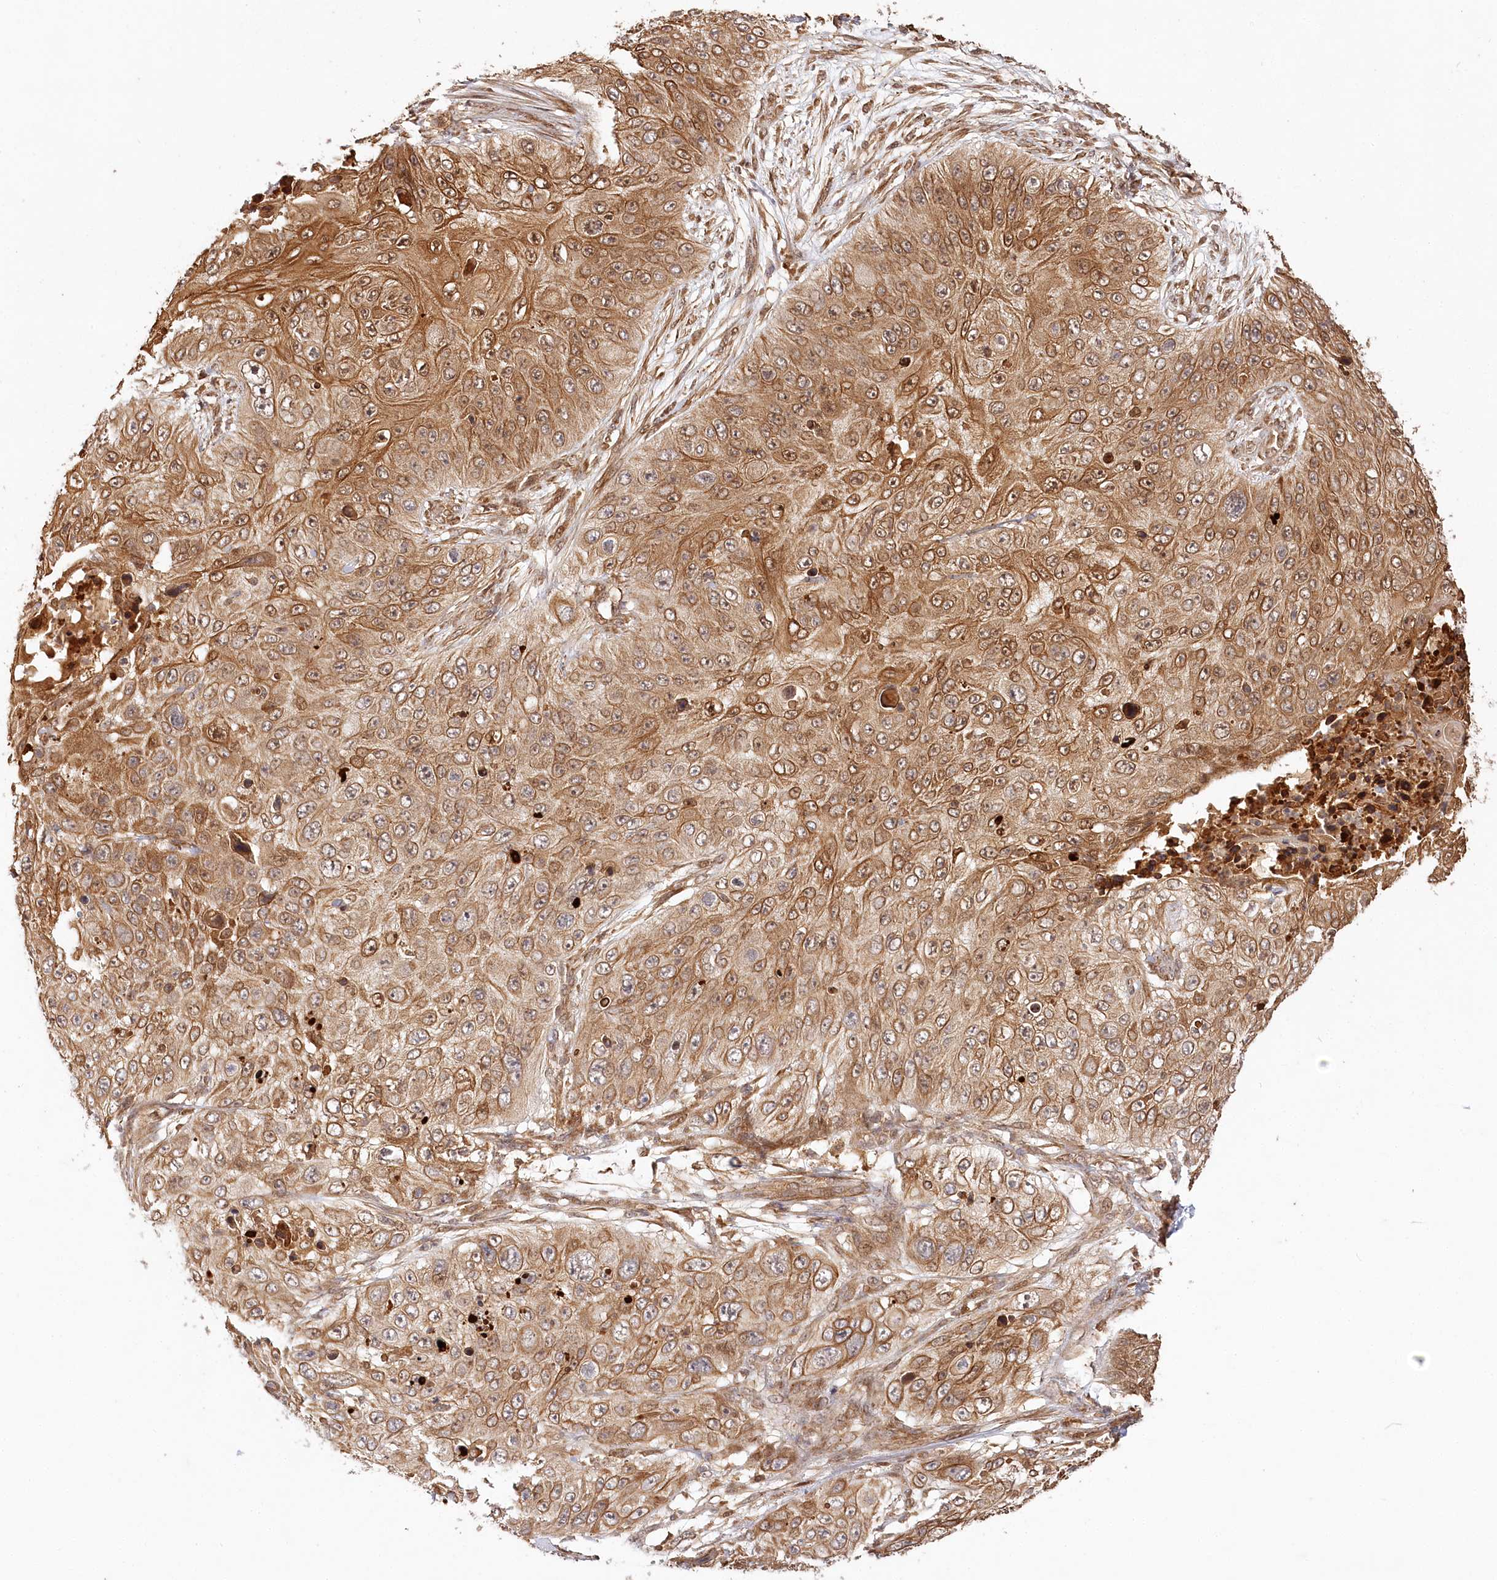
{"staining": {"intensity": "moderate", "quantity": ">75%", "location": "cytoplasmic/membranous,nuclear"}, "tissue": "skin cancer", "cell_type": "Tumor cells", "image_type": "cancer", "snomed": [{"axis": "morphology", "description": "Squamous cell carcinoma, NOS"}, {"axis": "topography", "description": "Skin"}], "caption": "About >75% of tumor cells in human skin cancer exhibit moderate cytoplasmic/membranous and nuclear protein staining as visualized by brown immunohistochemical staining.", "gene": "ULK2", "patient": {"sex": "female", "age": 80}}